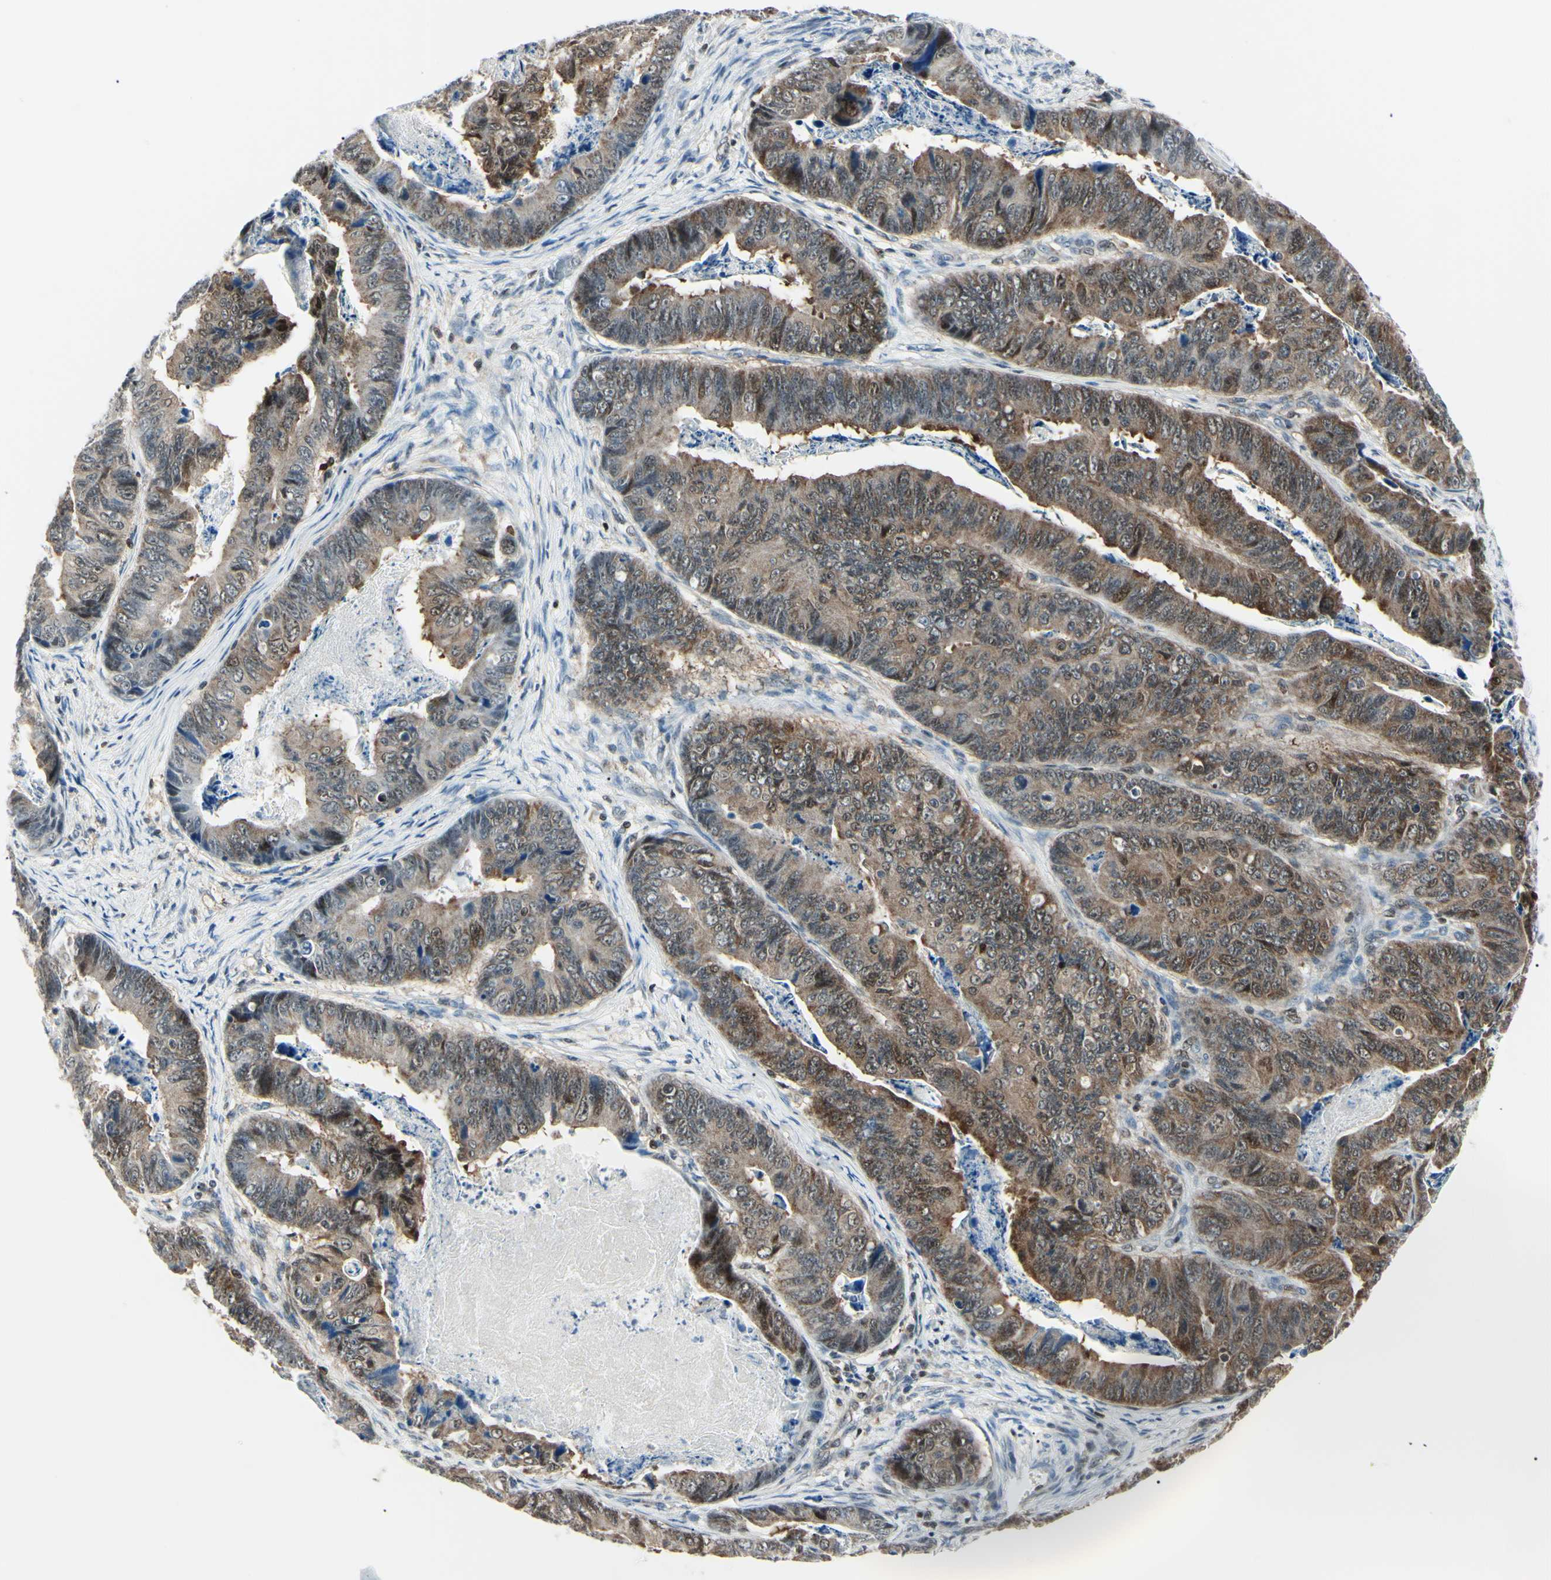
{"staining": {"intensity": "moderate", "quantity": ">75%", "location": "cytoplasmic/membranous"}, "tissue": "stomach cancer", "cell_type": "Tumor cells", "image_type": "cancer", "snomed": [{"axis": "morphology", "description": "Adenocarcinoma, NOS"}, {"axis": "topography", "description": "Stomach, lower"}], "caption": "High-power microscopy captured an IHC image of stomach cancer, revealing moderate cytoplasmic/membranous positivity in approximately >75% of tumor cells.", "gene": "PGK1", "patient": {"sex": "male", "age": 77}}